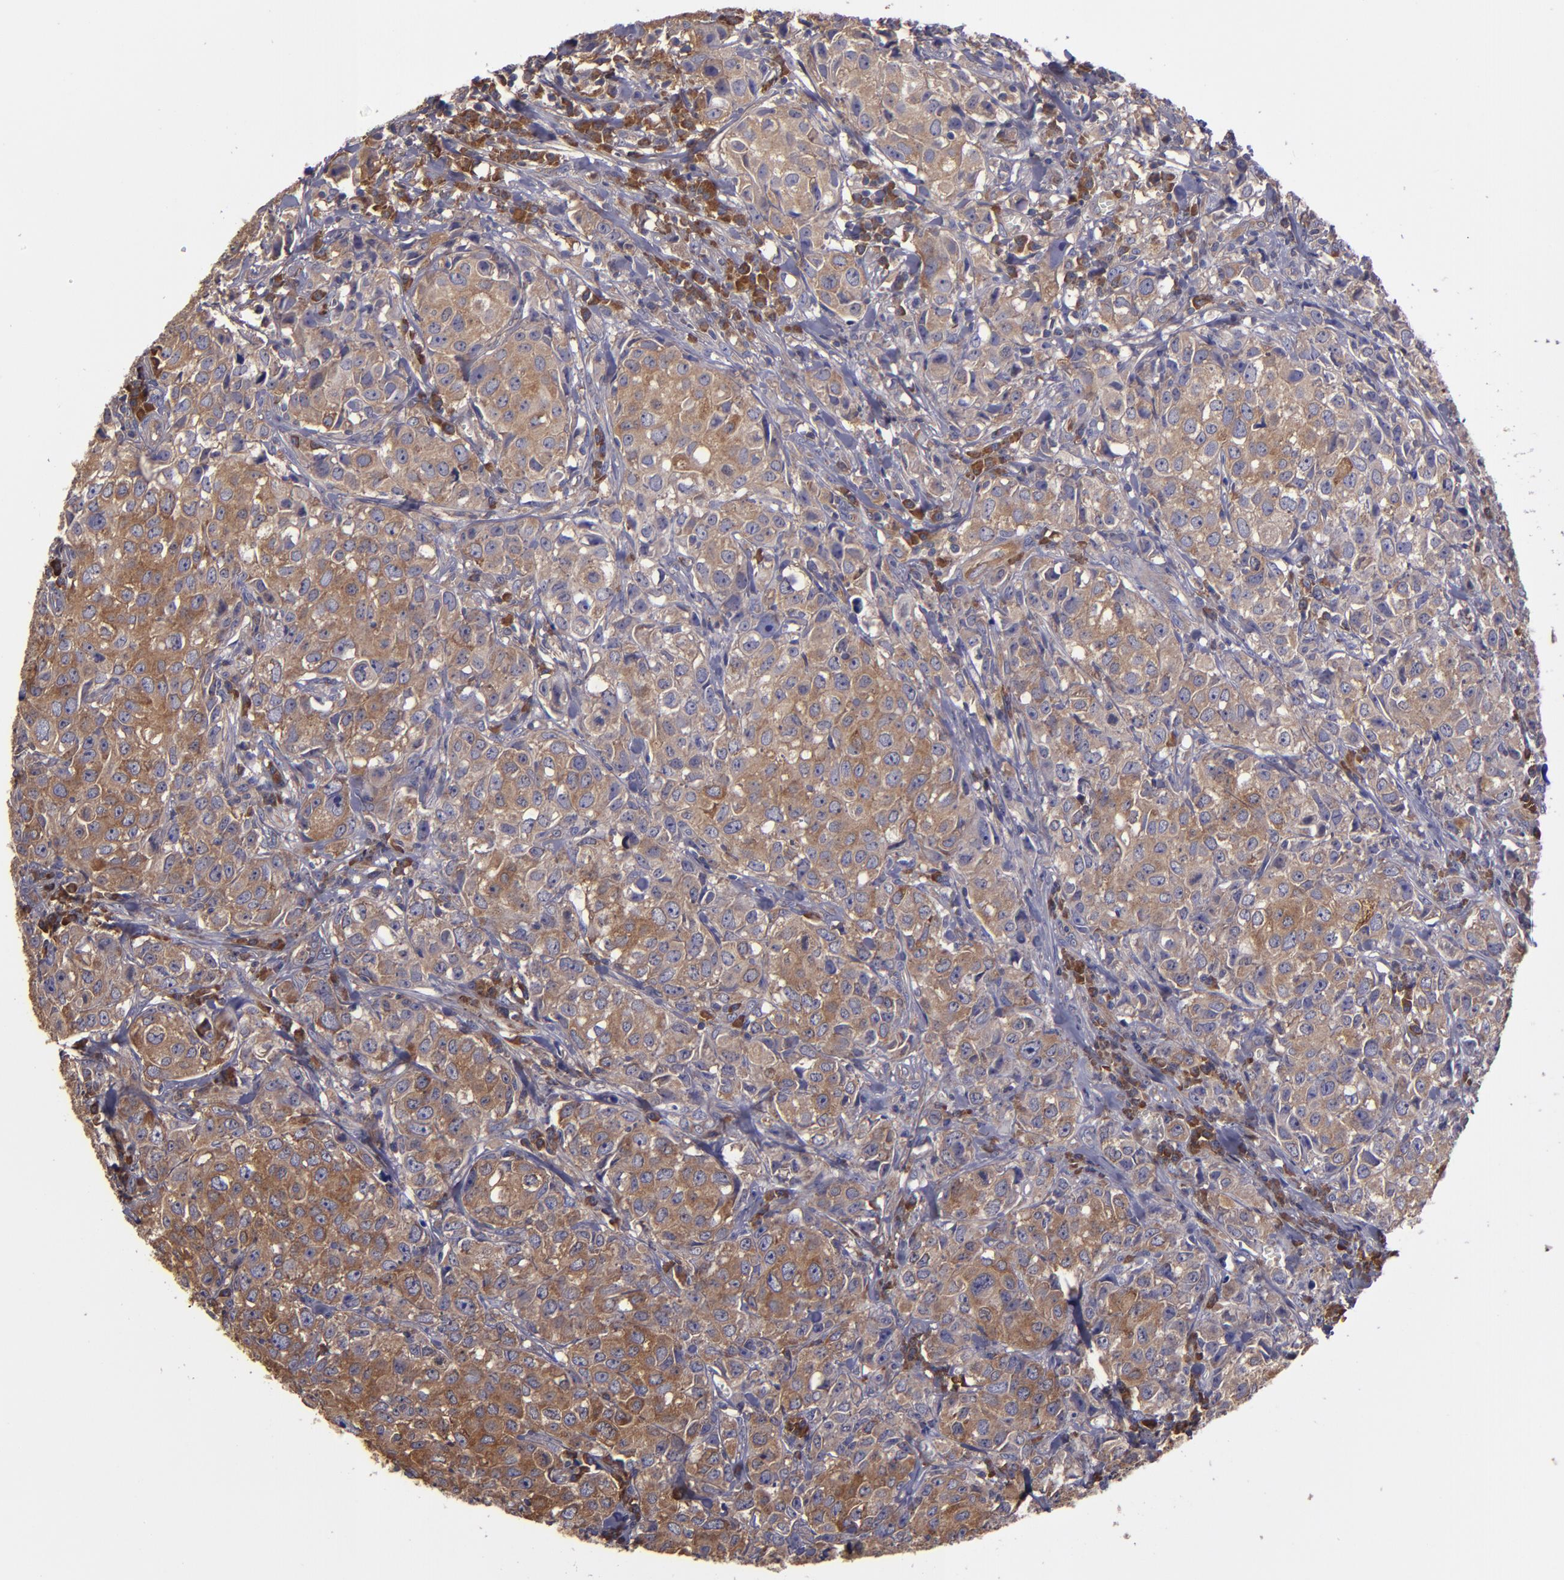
{"staining": {"intensity": "moderate", "quantity": "25%-75%", "location": "cytoplasmic/membranous"}, "tissue": "urothelial cancer", "cell_type": "Tumor cells", "image_type": "cancer", "snomed": [{"axis": "morphology", "description": "Urothelial carcinoma, High grade"}, {"axis": "topography", "description": "Urinary bladder"}], "caption": "Immunohistochemistry (IHC) of urothelial cancer exhibits medium levels of moderate cytoplasmic/membranous expression in approximately 25%-75% of tumor cells. The protein of interest is shown in brown color, while the nuclei are stained blue.", "gene": "CARS1", "patient": {"sex": "female", "age": 75}}